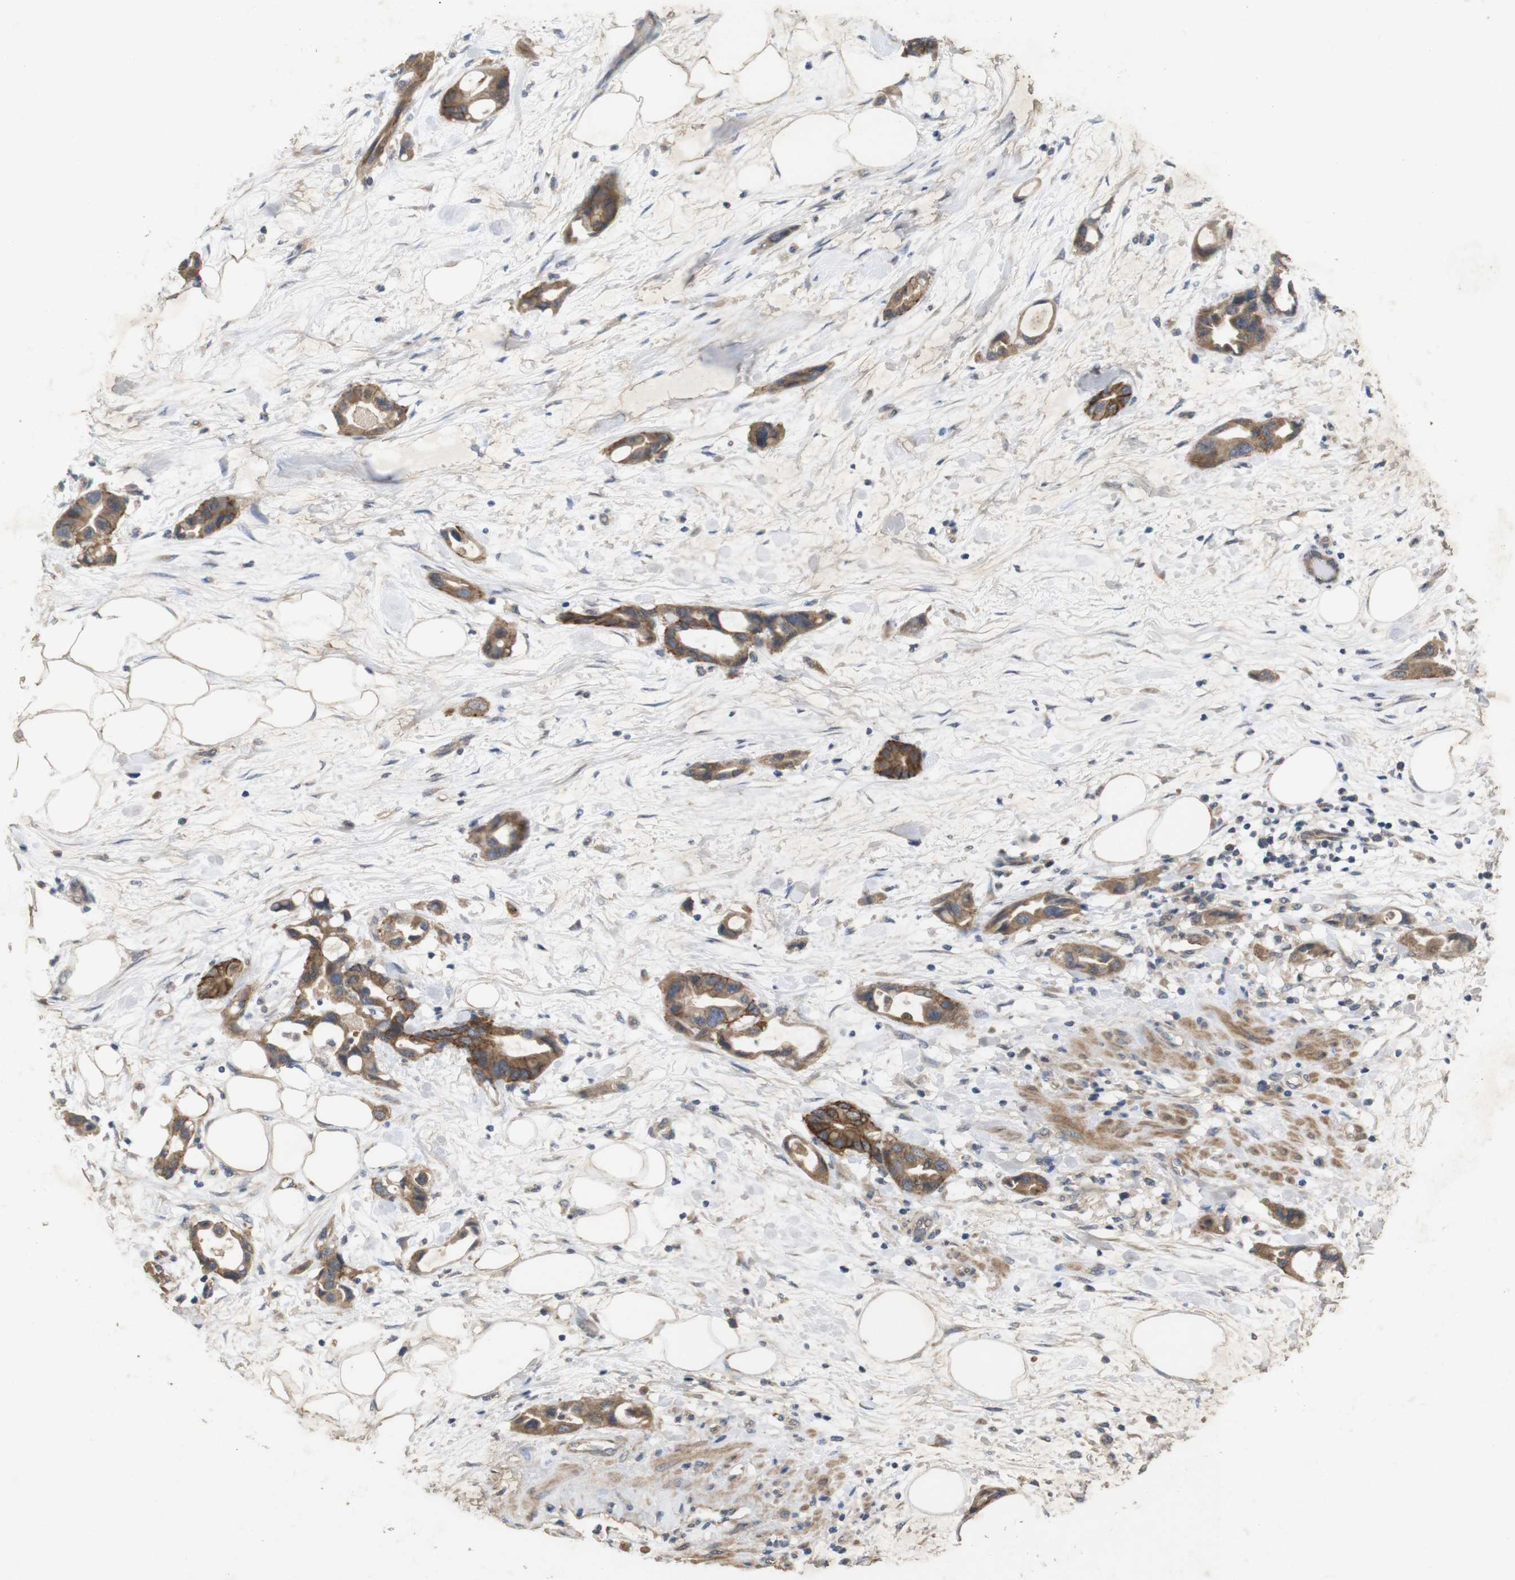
{"staining": {"intensity": "moderate", "quantity": ">75%", "location": "cytoplasmic/membranous"}, "tissue": "pancreatic cancer", "cell_type": "Tumor cells", "image_type": "cancer", "snomed": [{"axis": "morphology", "description": "Adenocarcinoma, NOS"}, {"axis": "topography", "description": "Pancreas"}], "caption": "Protein staining of adenocarcinoma (pancreatic) tissue demonstrates moderate cytoplasmic/membranous staining in approximately >75% of tumor cells.", "gene": "KCNS3", "patient": {"sex": "female", "age": 57}}